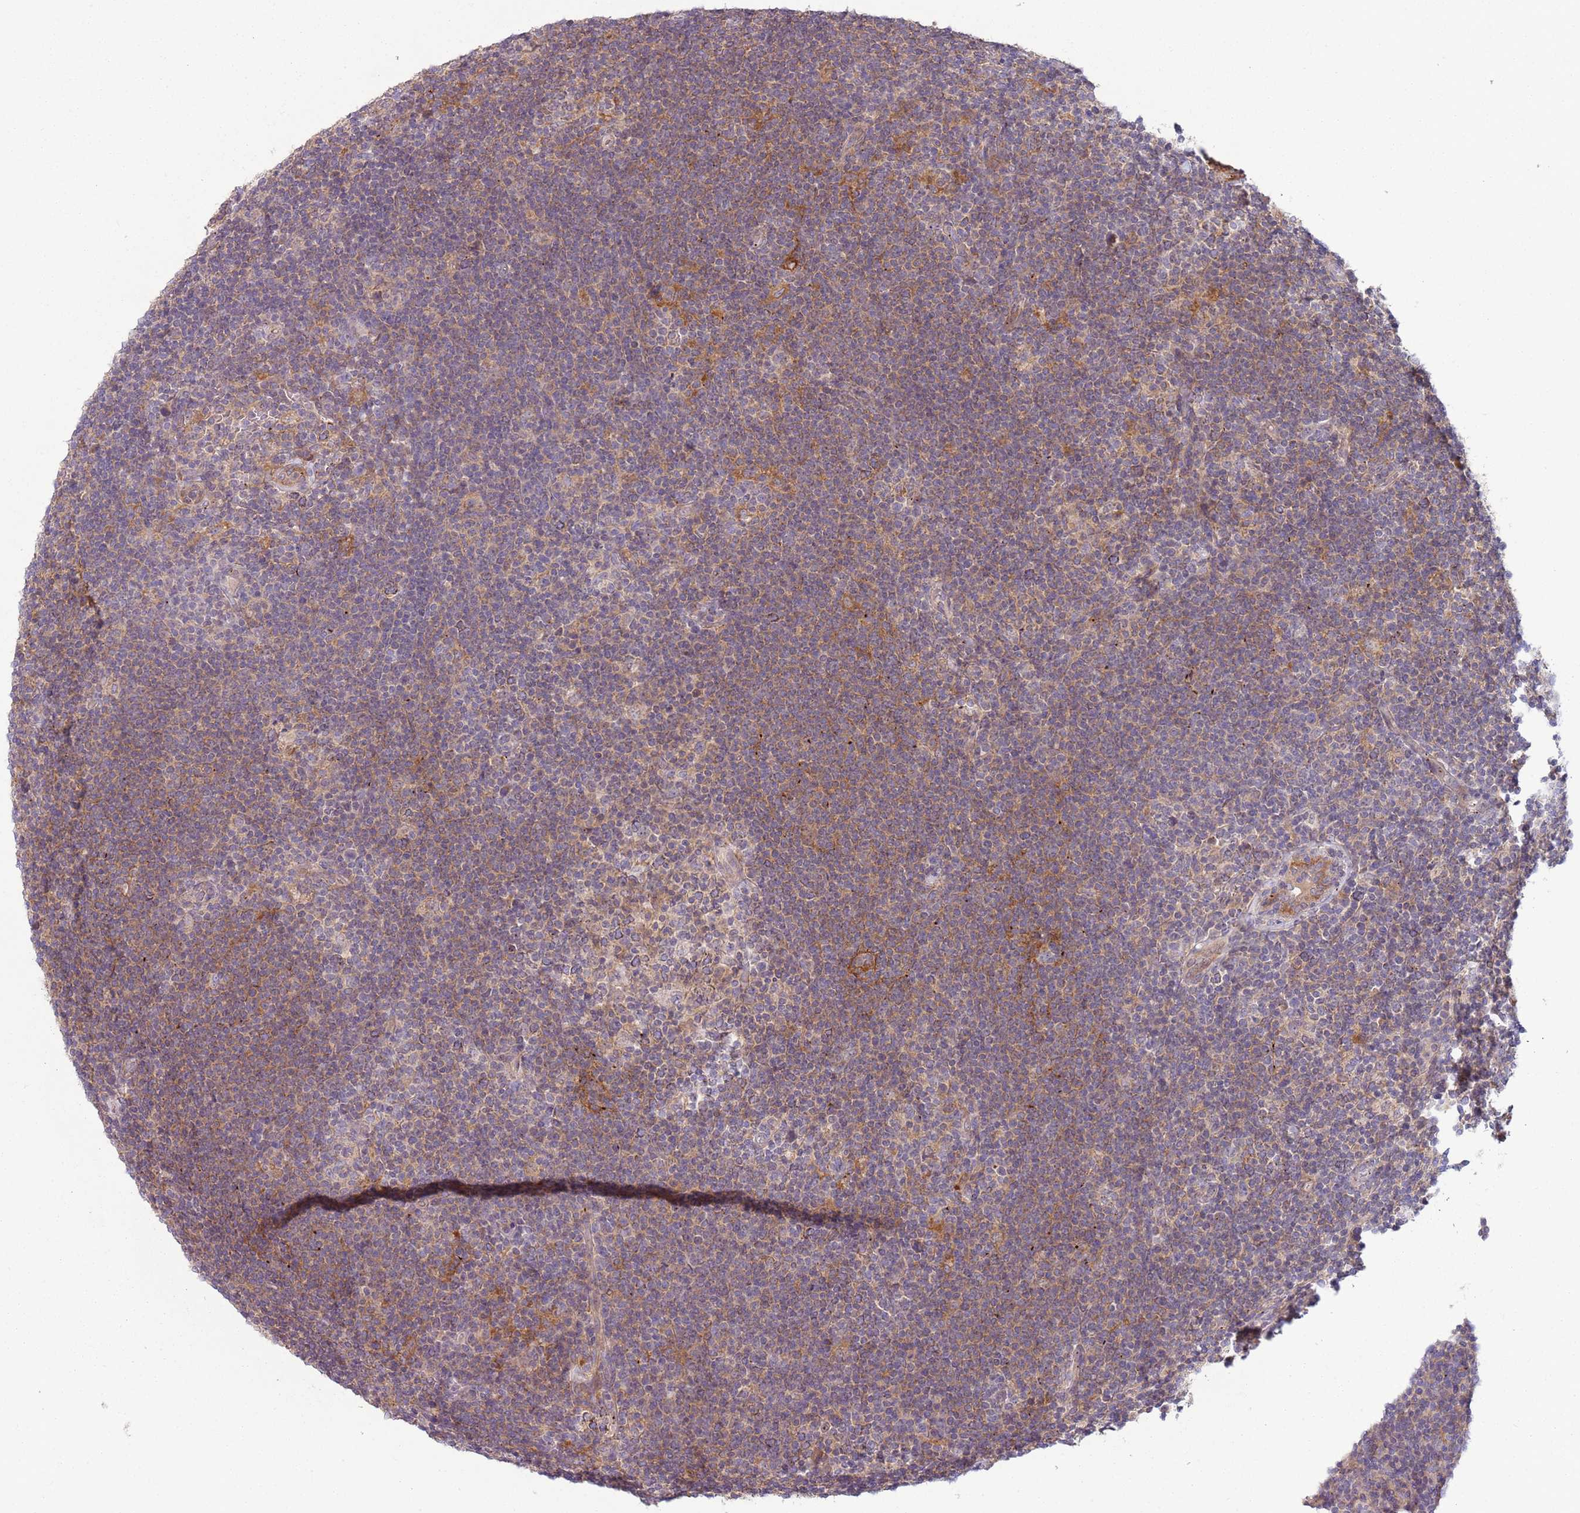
{"staining": {"intensity": "weak", "quantity": "25%-75%", "location": "cytoplasmic/membranous"}, "tissue": "lymphoma", "cell_type": "Tumor cells", "image_type": "cancer", "snomed": [{"axis": "morphology", "description": "Hodgkin's disease, NOS"}, {"axis": "topography", "description": "Lymph node"}], "caption": "A brown stain highlights weak cytoplasmic/membranous positivity of a protein in human lymphoma tumor cells. Ihc stains the protein of interest in brown and the nuclei are stained blue.", "gene": "DTD2", "patient": {"sex": "female", "age": 57}}